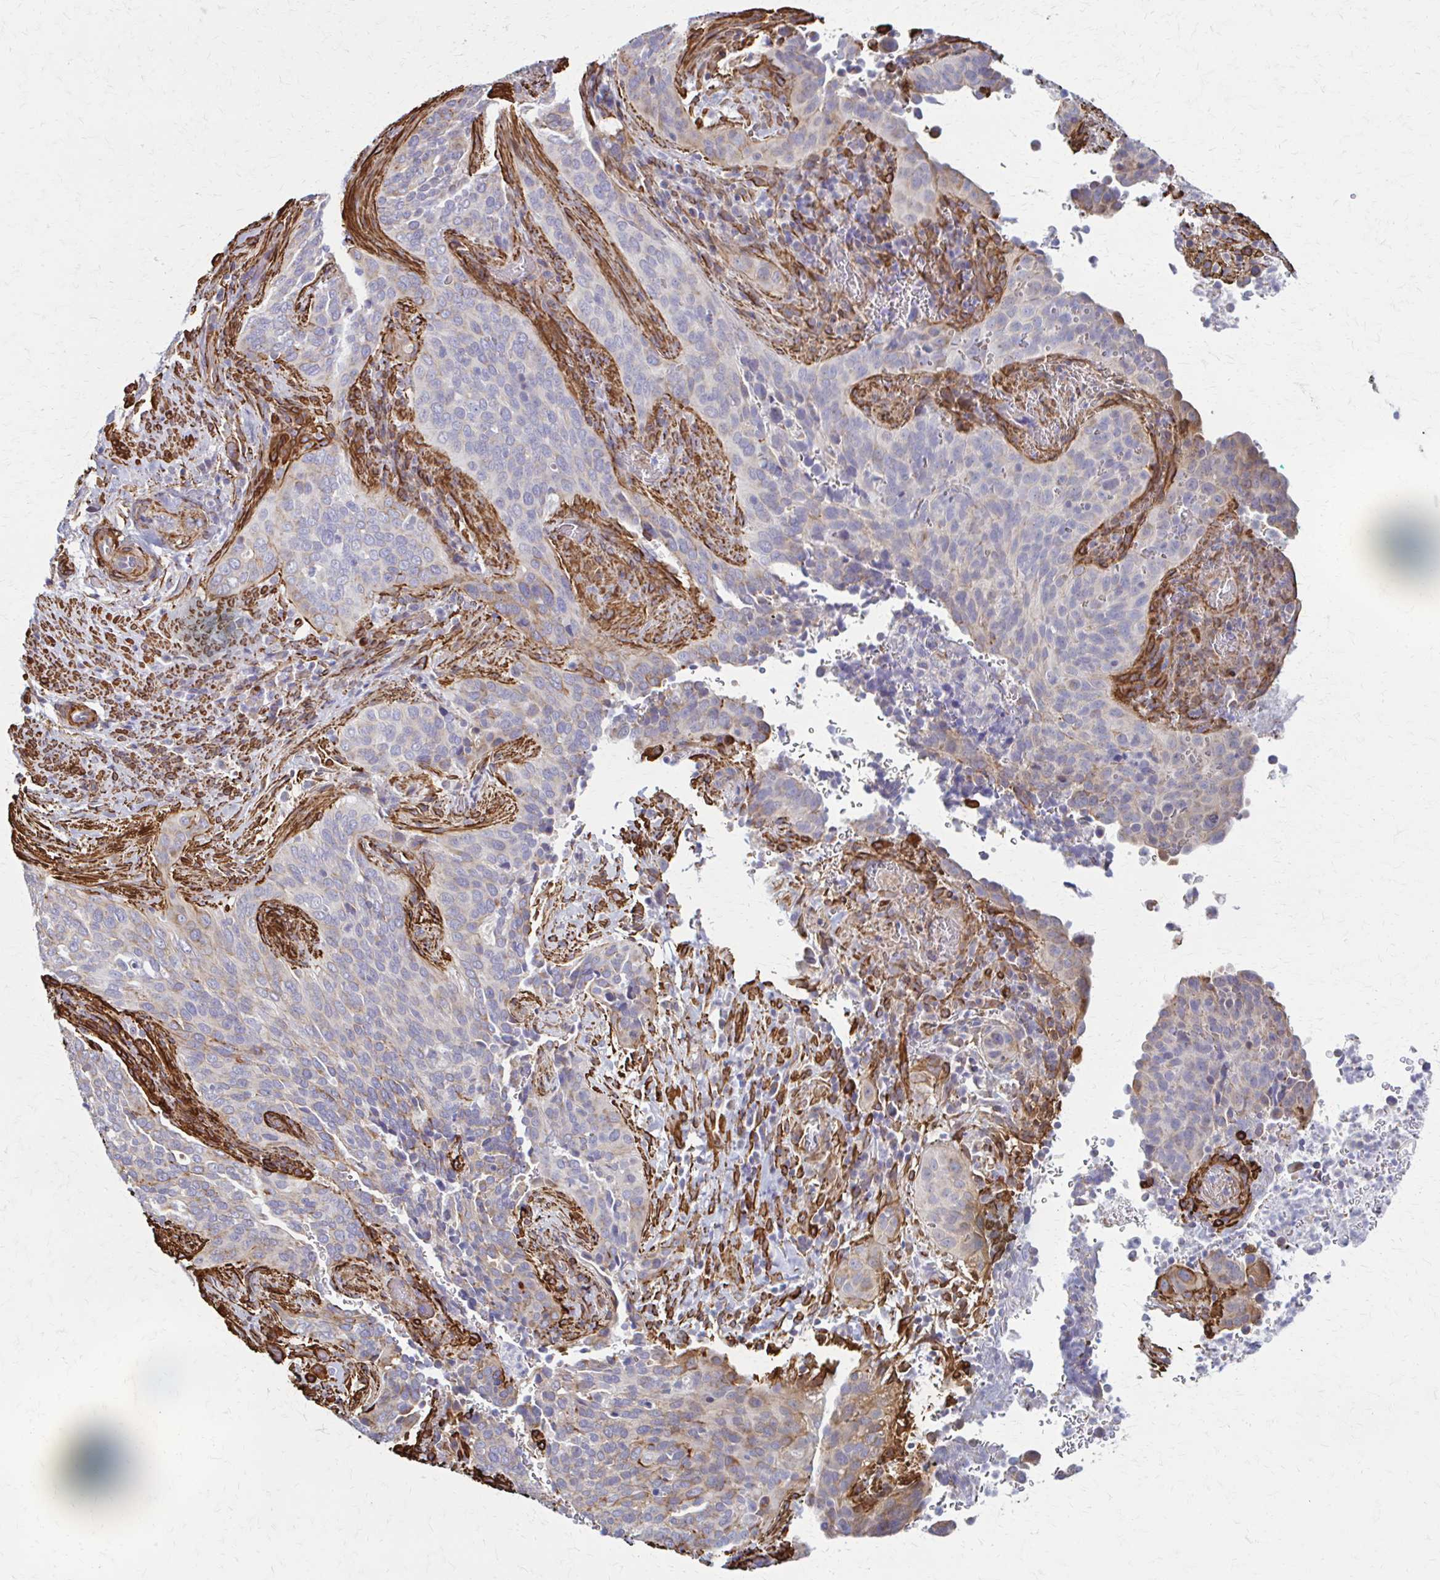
{"staining": {"intensity": "negative", "quantity": "none", "location": "none"}, "tissue": "cervical cancer", "cell_type": "Tumor cells", "image_type": "cancer", "snomed": [{"axis": "morphology", "description": "Squamous cell carcinoma, NOS"}, {"axis": "topography", "description": "Cervix"}], "caption": "Immunohistochemistry (IHC) of human cervical cancer shows no staining in tumor cells.", "gene": "TIMMDC1", "patient": {"sex": "female", "age": 38}}